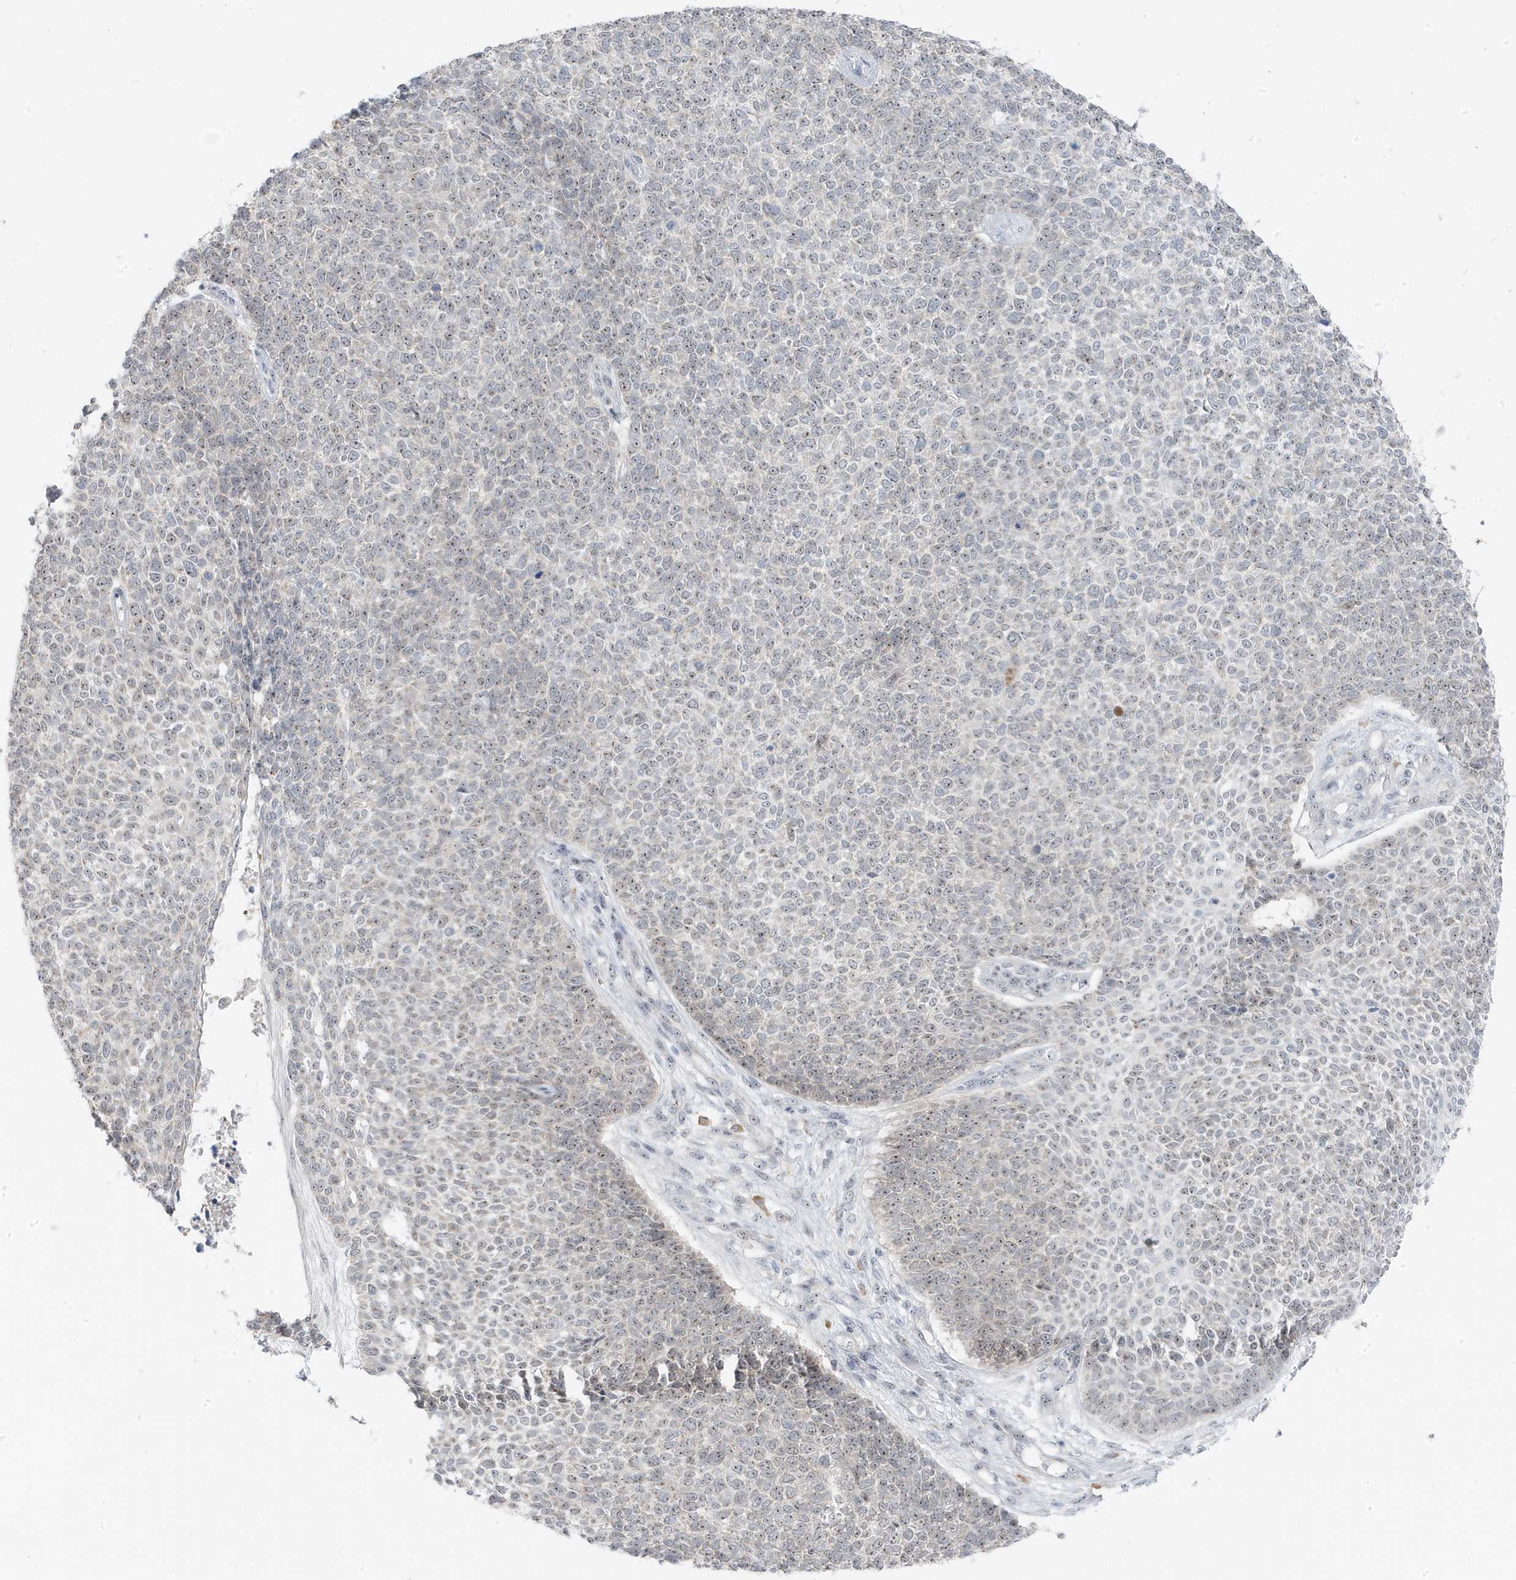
{"staining": {"intensity": "weak", "quantity": "<25%", "location": "nuclear"}, "tissue": "skin cancer", "cell_type": "Tumor cells", "image_type": "cancer", "snomed": [{"axis": "morphology", "description": "Basal cell carcinoma"}, {"axis": "topography", "description": "Skin"}], "caption": "Immunohistochemical staining of basal cell carcinoma (skin) displays no significant expression in tumor cells.", "gene": "TSEN15", "patient": {"sex": "female", "age": 84}}